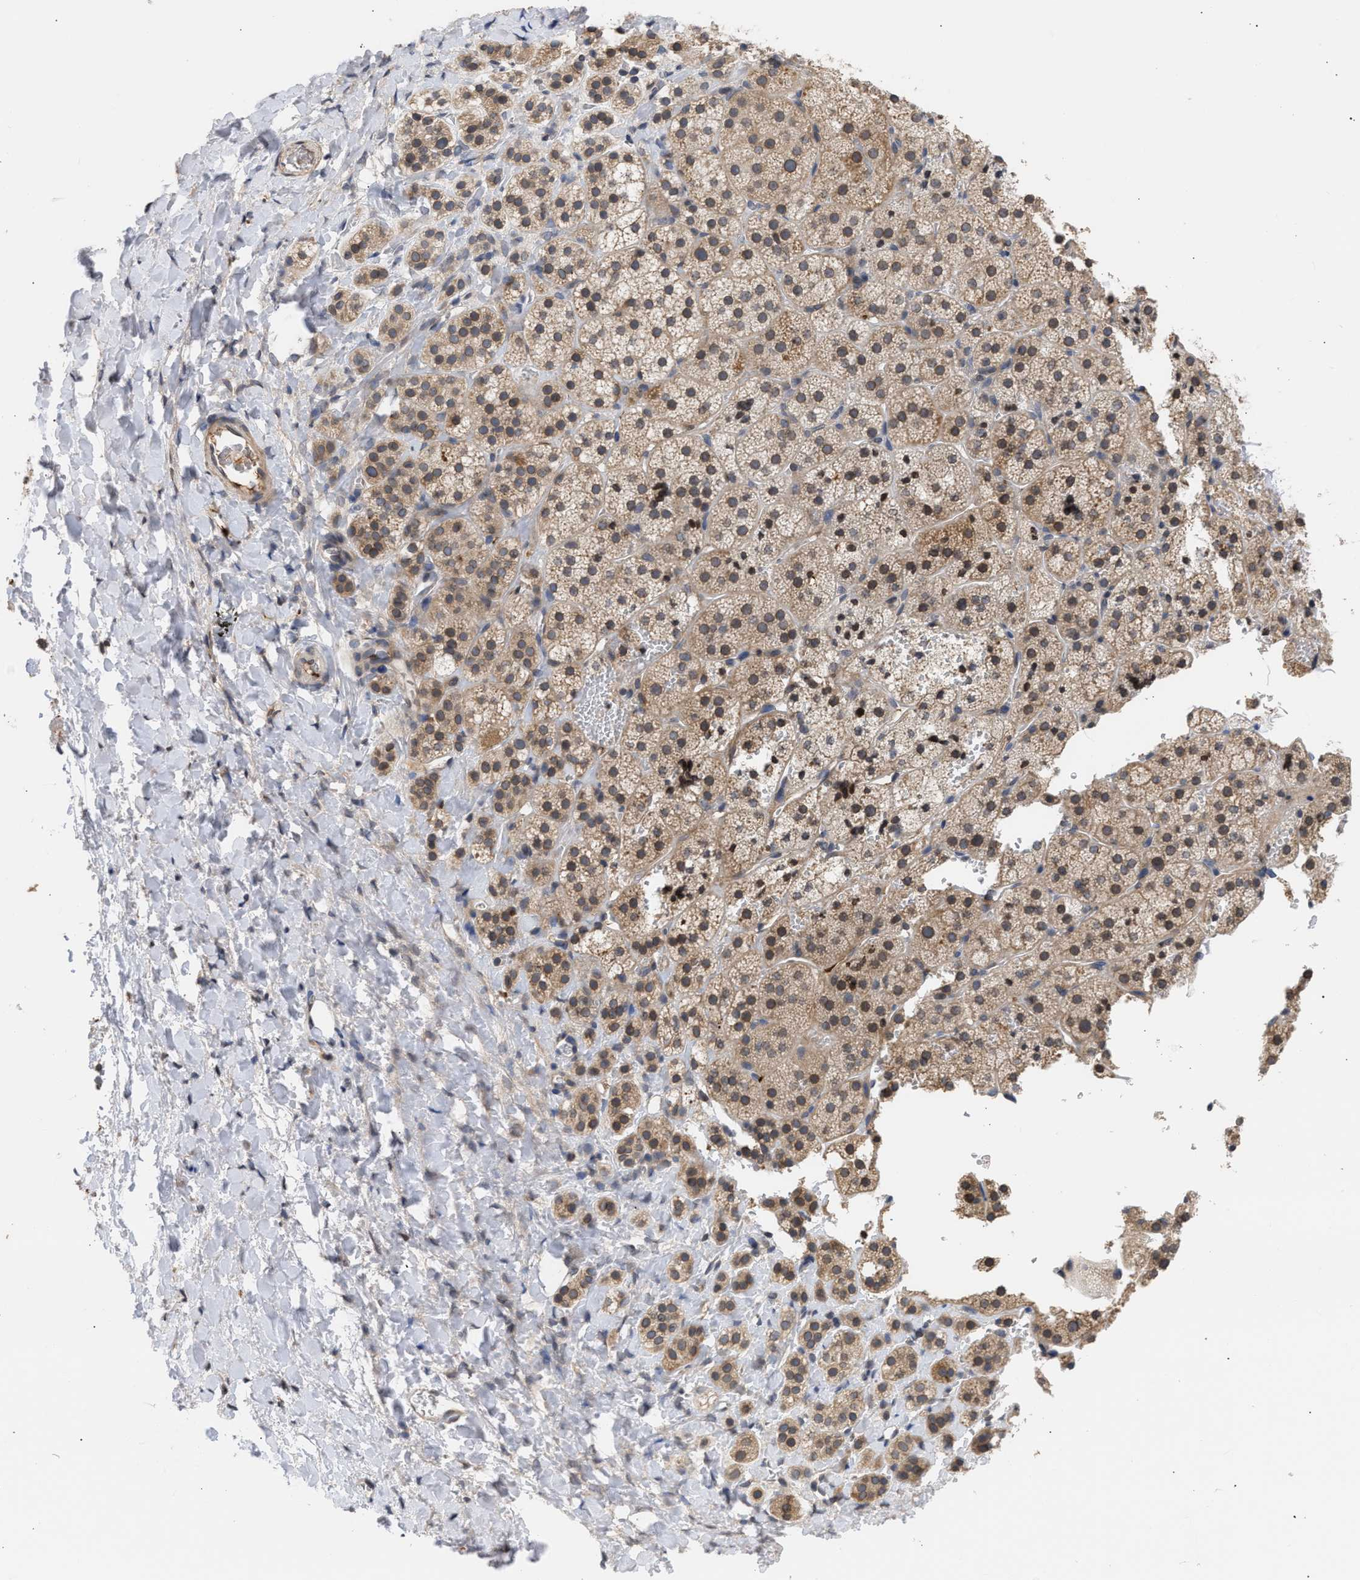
{"staining": {"intensity": "weak", "quantity": ">75%", "location": "cytoplasmic/membranous,nuclear"}, "tissue": "adrenal gland", "cell_type": "Glandular cells", "image_type": "normal", "snomed": [{"axis": "morphology", "description": "Normal tissue, NOS"}, {"axis": "topography", "description": "Adrenal gland"}], "caption": "Protein staining exhibits weak cytoplasmic/membranous,nuclear staining in about >75% of glandular cells in normal adrenal gland. Using DAB (3,3'-diaminobenzidine) (brown) and hematoxylin (blue) stains, captured at high magnification using brightfield microscopy.", "gene": "NUP62", "patient": {"sex": "female", "age": 44}}